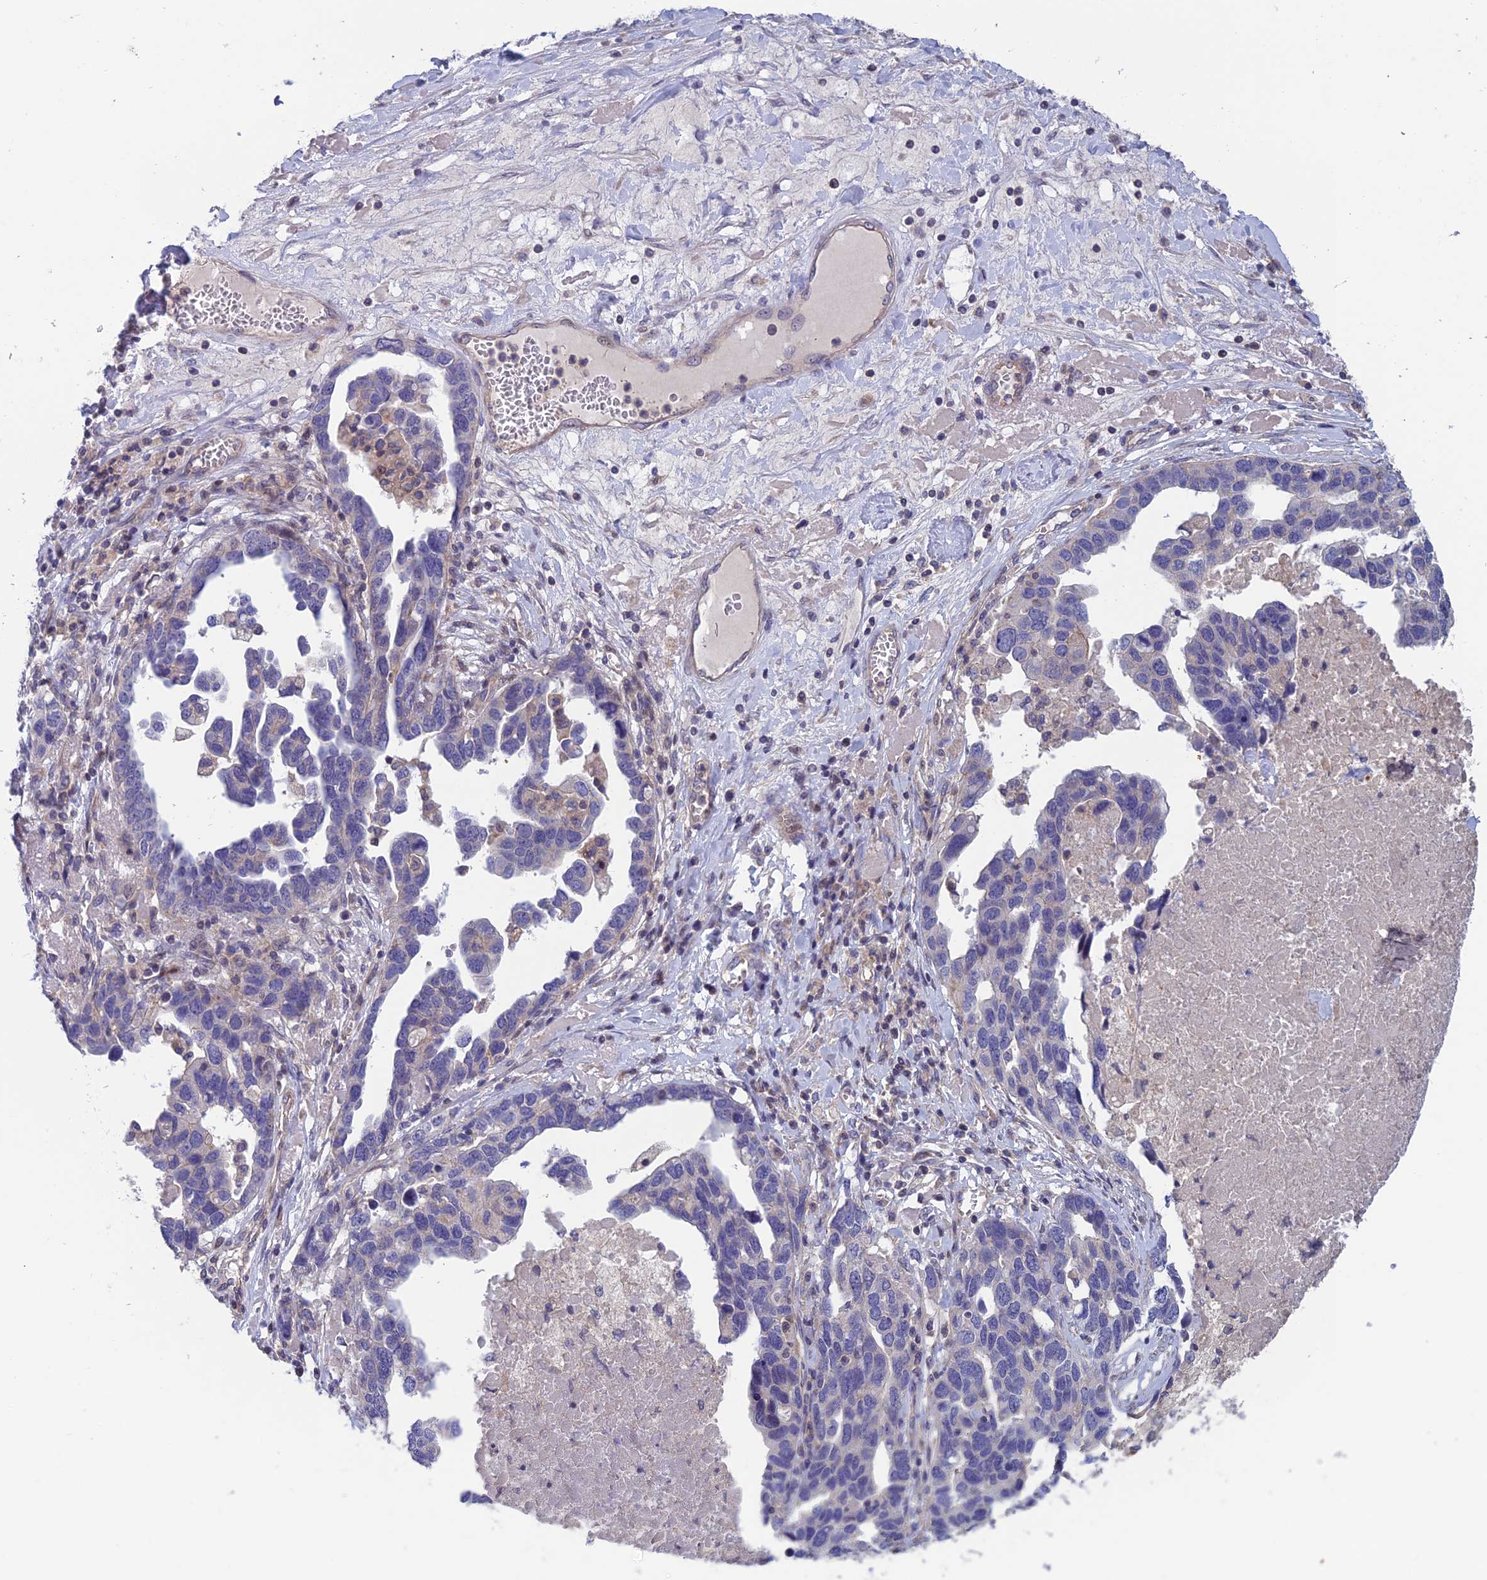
{"staining": {"intensity": "negative", "quantity": "none", "location": "none"}, "tissue": "ovarian cancer", "cell_type": "Tumor cells", "image_type": "cancer", "snomed": [{"axis": "morphology", "description": "Cystadenocarcinoma, serous, NOS"}, {"axis": "topography", "description": "Ovary"}], "caption": "This is a histopathology image of immunohistochemistry (IHC) staining of serous cystadenocarcinoma (ovarian), which shows no positivity in tumor cells.", "gene": "USP37", "patient": {"sex": "female", "age": 54}}